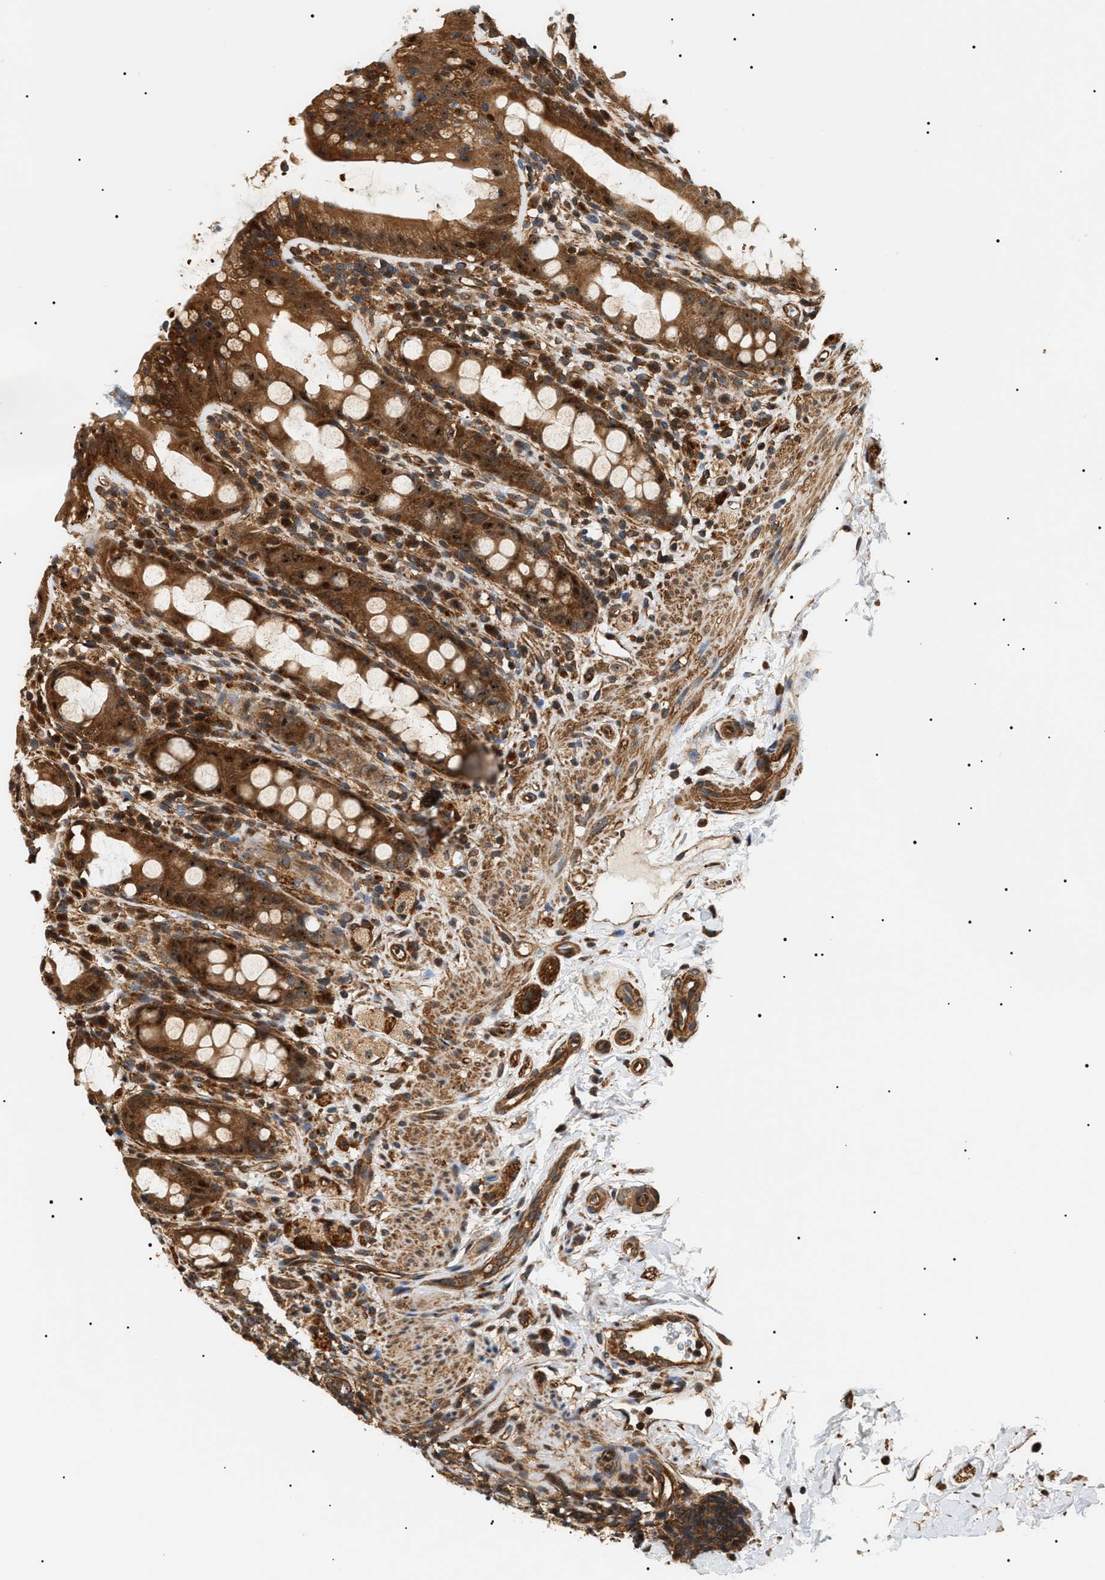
{"staining": {"intensity": "moderate", "quantity": ">75%", "location": "cytoplasmic/membranous,nuclear"}, "tissue": "rectum", "cell_type": "Glandular cells", "image_type": "normal", "snomed": [{"axis": "morphology", "description": "Normal tissue, NOS"}, {"axis": "topography", "description": "Rectum"}], "caption": "An image of rectum stained for a protein demonstrates moderate cytoplasmic/membranous,nuclear brown staining in glandular cells. (Brightfield microscopy of DAB IHC at high magnification).", "gene": "SH3GLB2", "patient": {"sex": "male", "age": 44}}